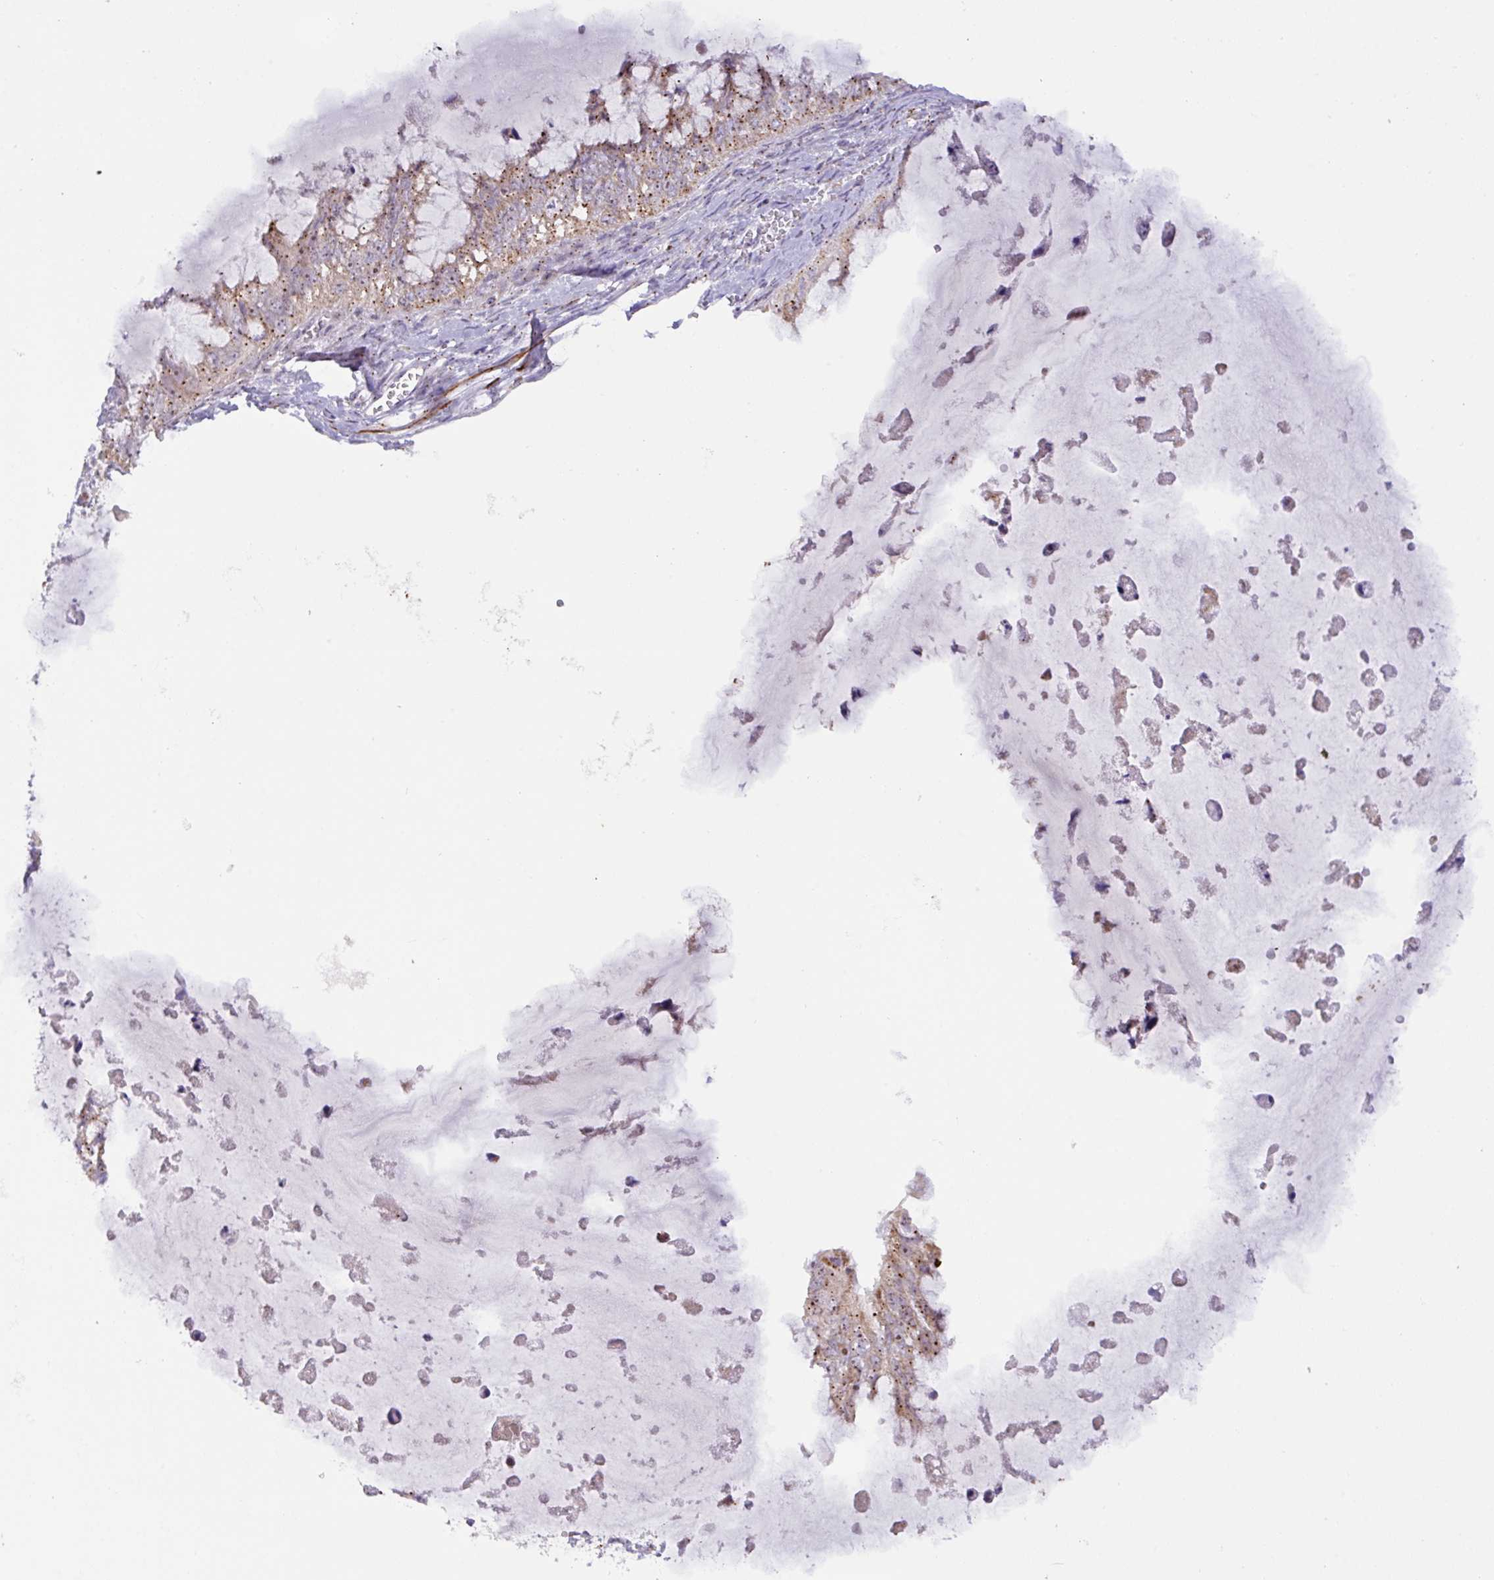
{"staining": {"intensity": "moderate", "quantity": ">75%", "location": "cytoplasmic/membranous"}, "tissue": "ovarian cancer", "cell_type": "Tumor cells", "image_type": "cancer", "snomed": [{"axis": "morphology", "description": "Cystadenocarcinoma, mucinous, NOS"}, {"axis": "topography", "description": "Ovary"}], "caption": "This is an image of immunohistochemistry (IHC) staining of ovarian mucinous cystadenocarcinoma, which shows moderate expression in the cytoplasmic/membranous of tumor cells.", "gene": "CHDH", "patient": {"sex": "female", "age": 72}}